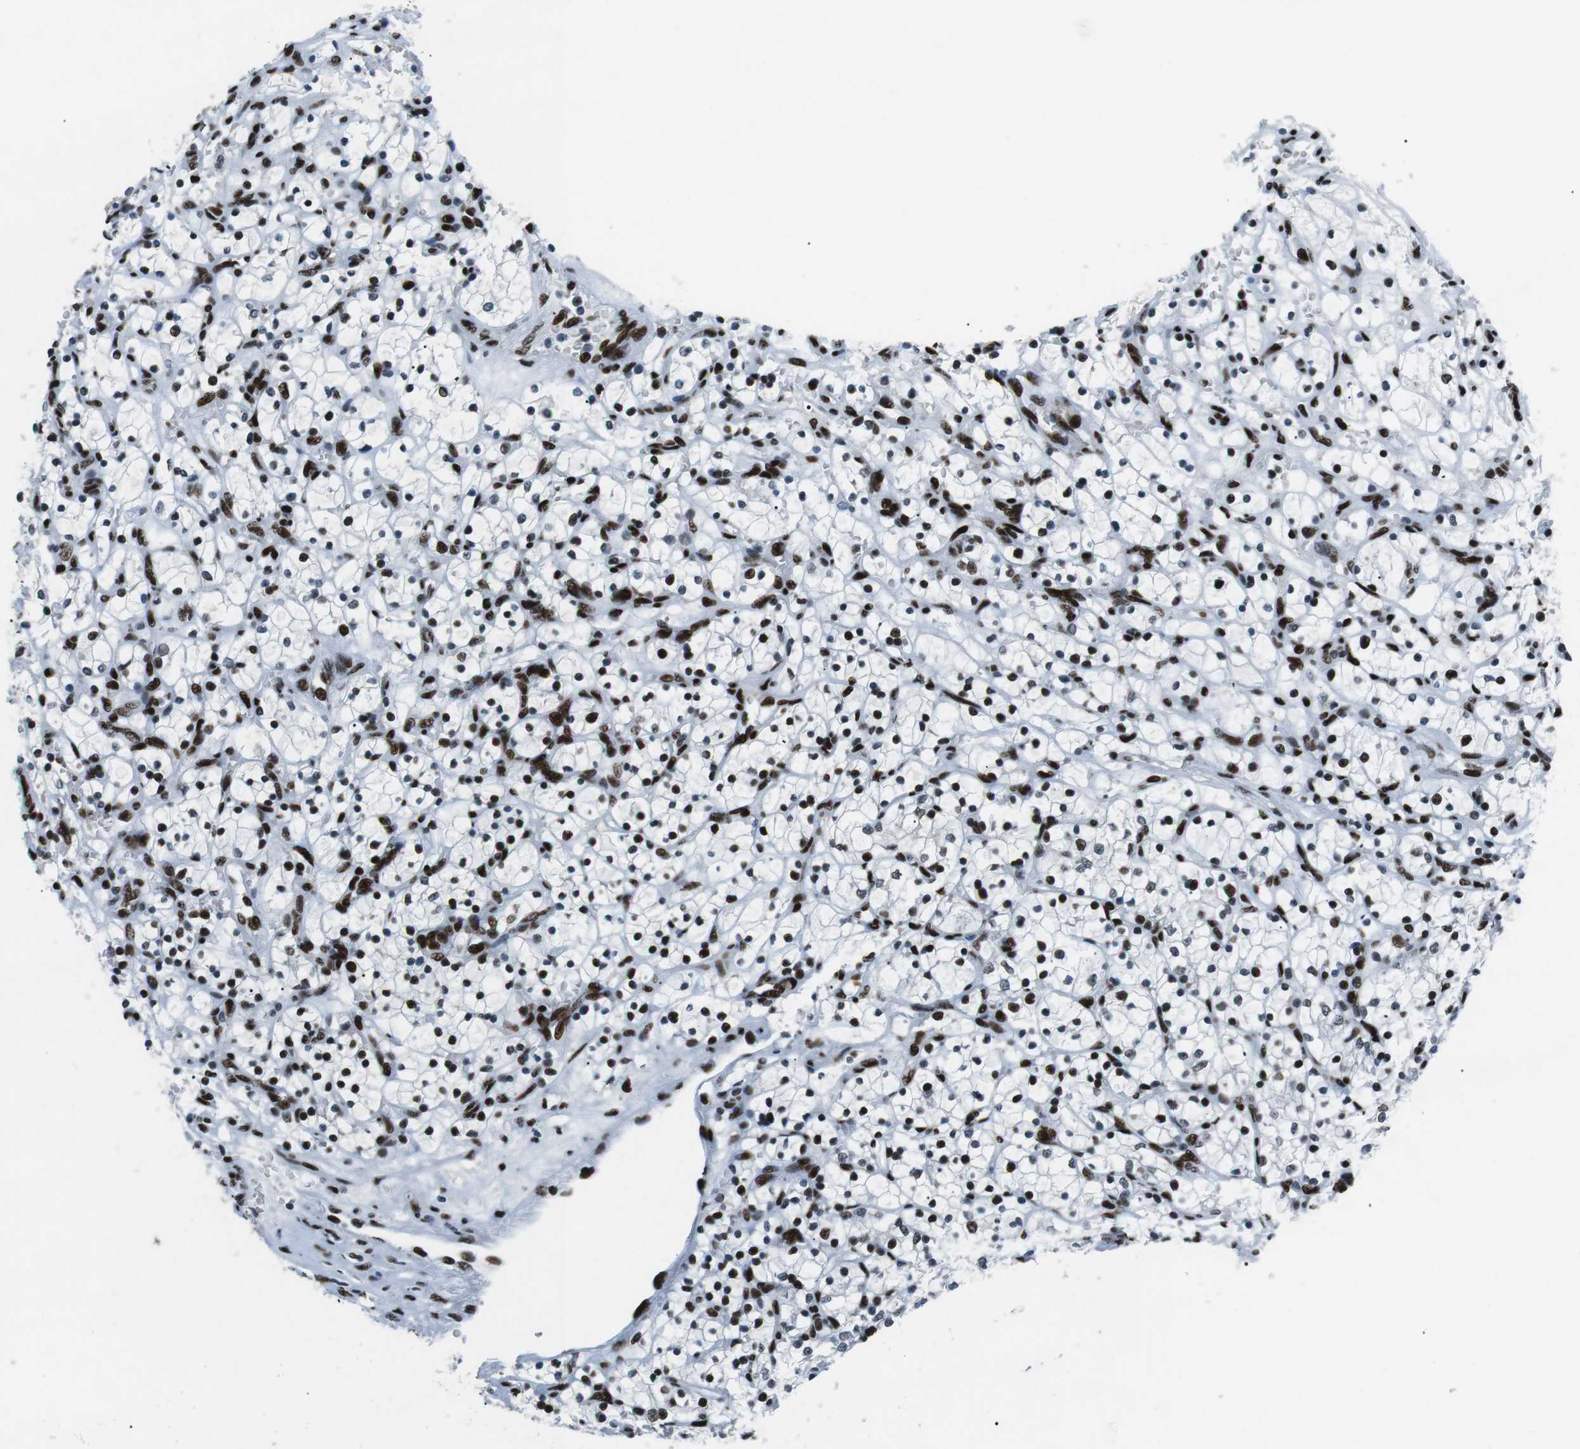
{"staining": {"intensity": "strong", "quantity": "25%-75%", "location": "nuclear"}, "tissue": "renal cancer", "cell_type": "Tumor cells", "image_type": "cancer", "snomed": [{"axis": "morphology", "description": "Adenocarcinoma, NOS"}, {"axis": "topography", "description": "Kidney"}], "caption": "A micrograph of adenocarcinoma (renal) stained for a protein reveals strong nuclear brown staining in tumor cells.", "gene": "PML", "patient": {"sex": "female", "age": 69}}